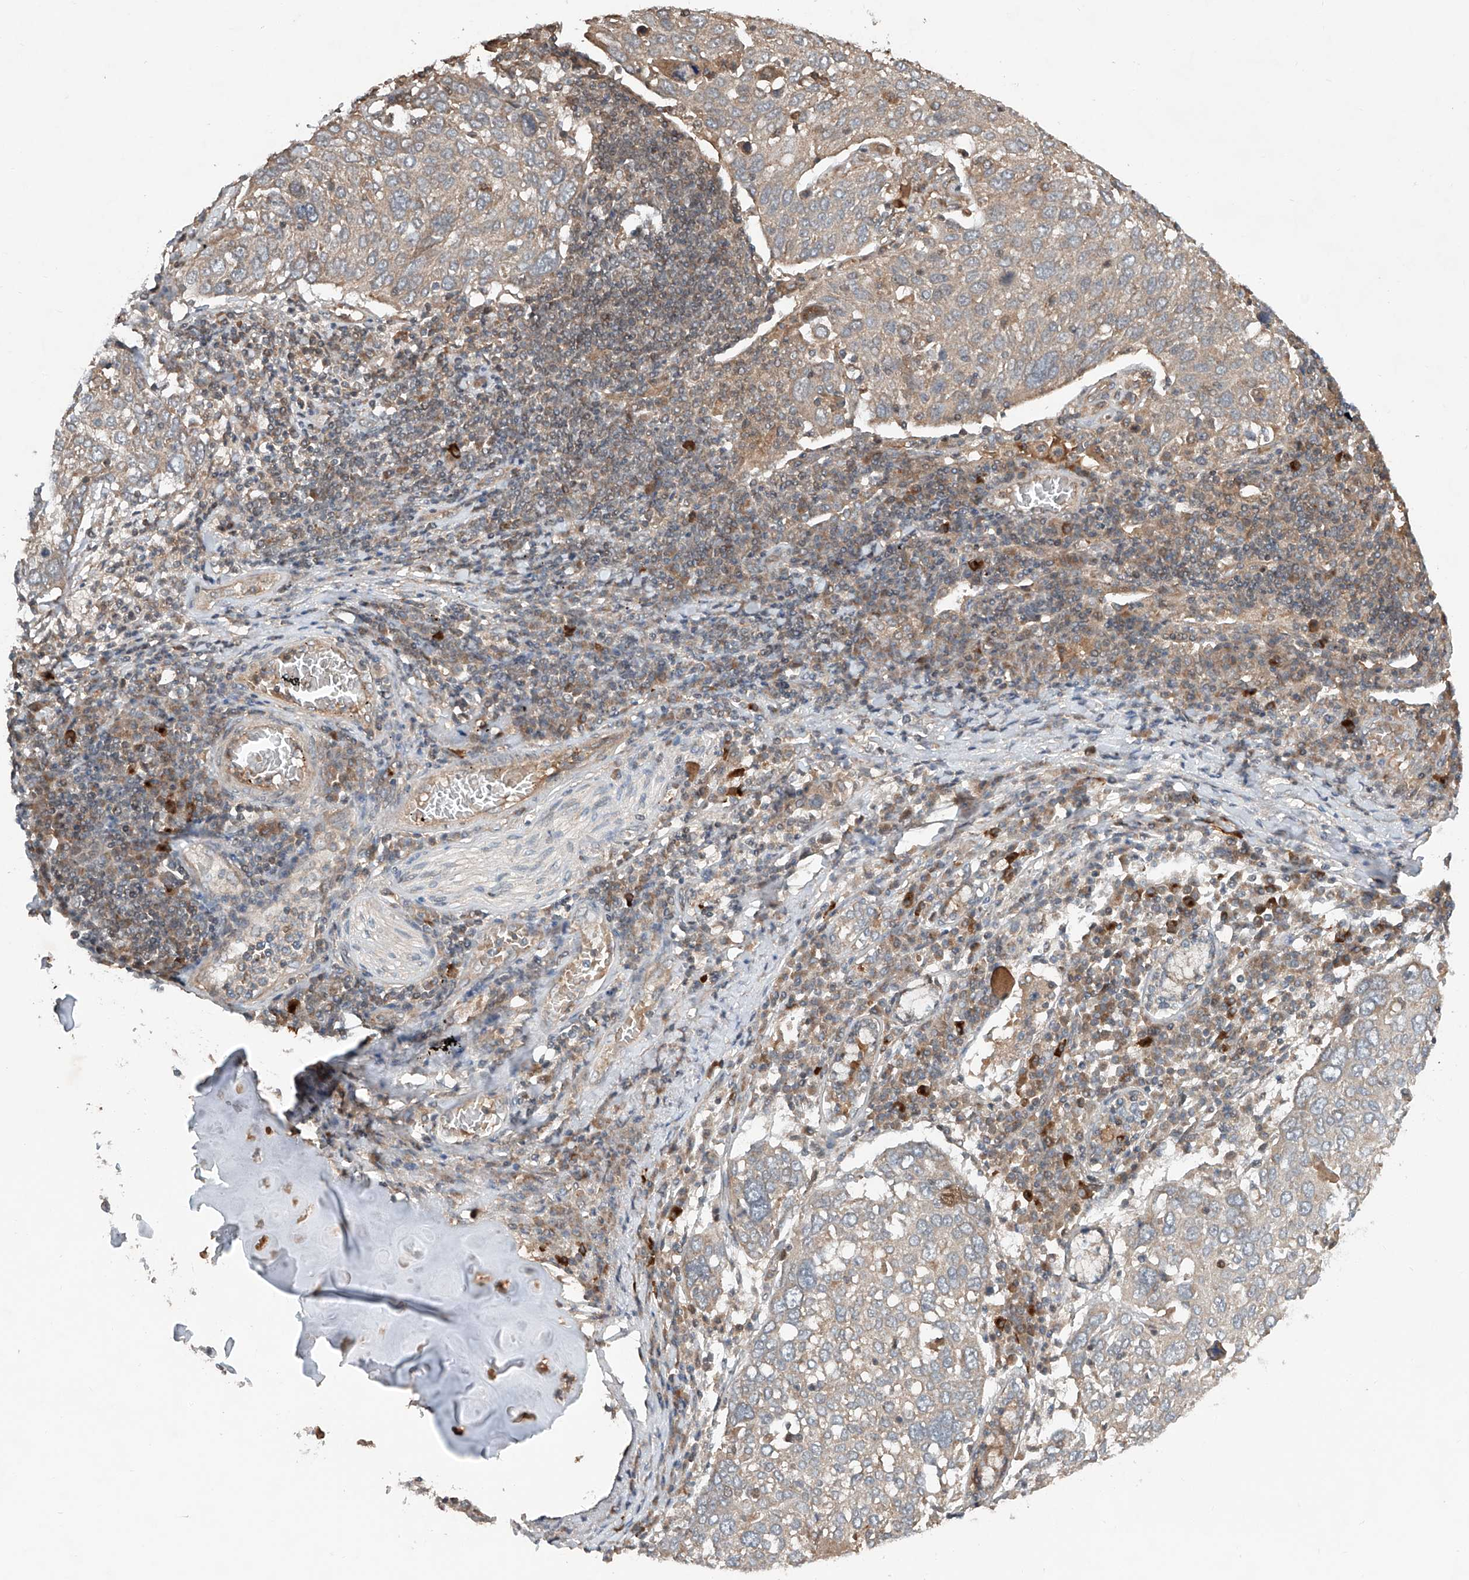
{"staining": {"intensity": "weak", "quantity": "25%-75%", "location": "cytoplasmic/membranous"}, "tissue": "lung cancer", "cell_type": "Tumor cells", "image_type": "cancer", "snomed": [{"axis": "morphology", "description": "Squamous cell carcinoma, NOS"}, {"axis": "topography", "description": "Lung"}], "caption": "This is a histology image of IHC staining of lung squamous cell carcinoma, which shows weak expression in the cytoplasmic/membranous of tumor cells.", "gene": "ADAM23", "patient": {"sex": "male", "age": 65}}